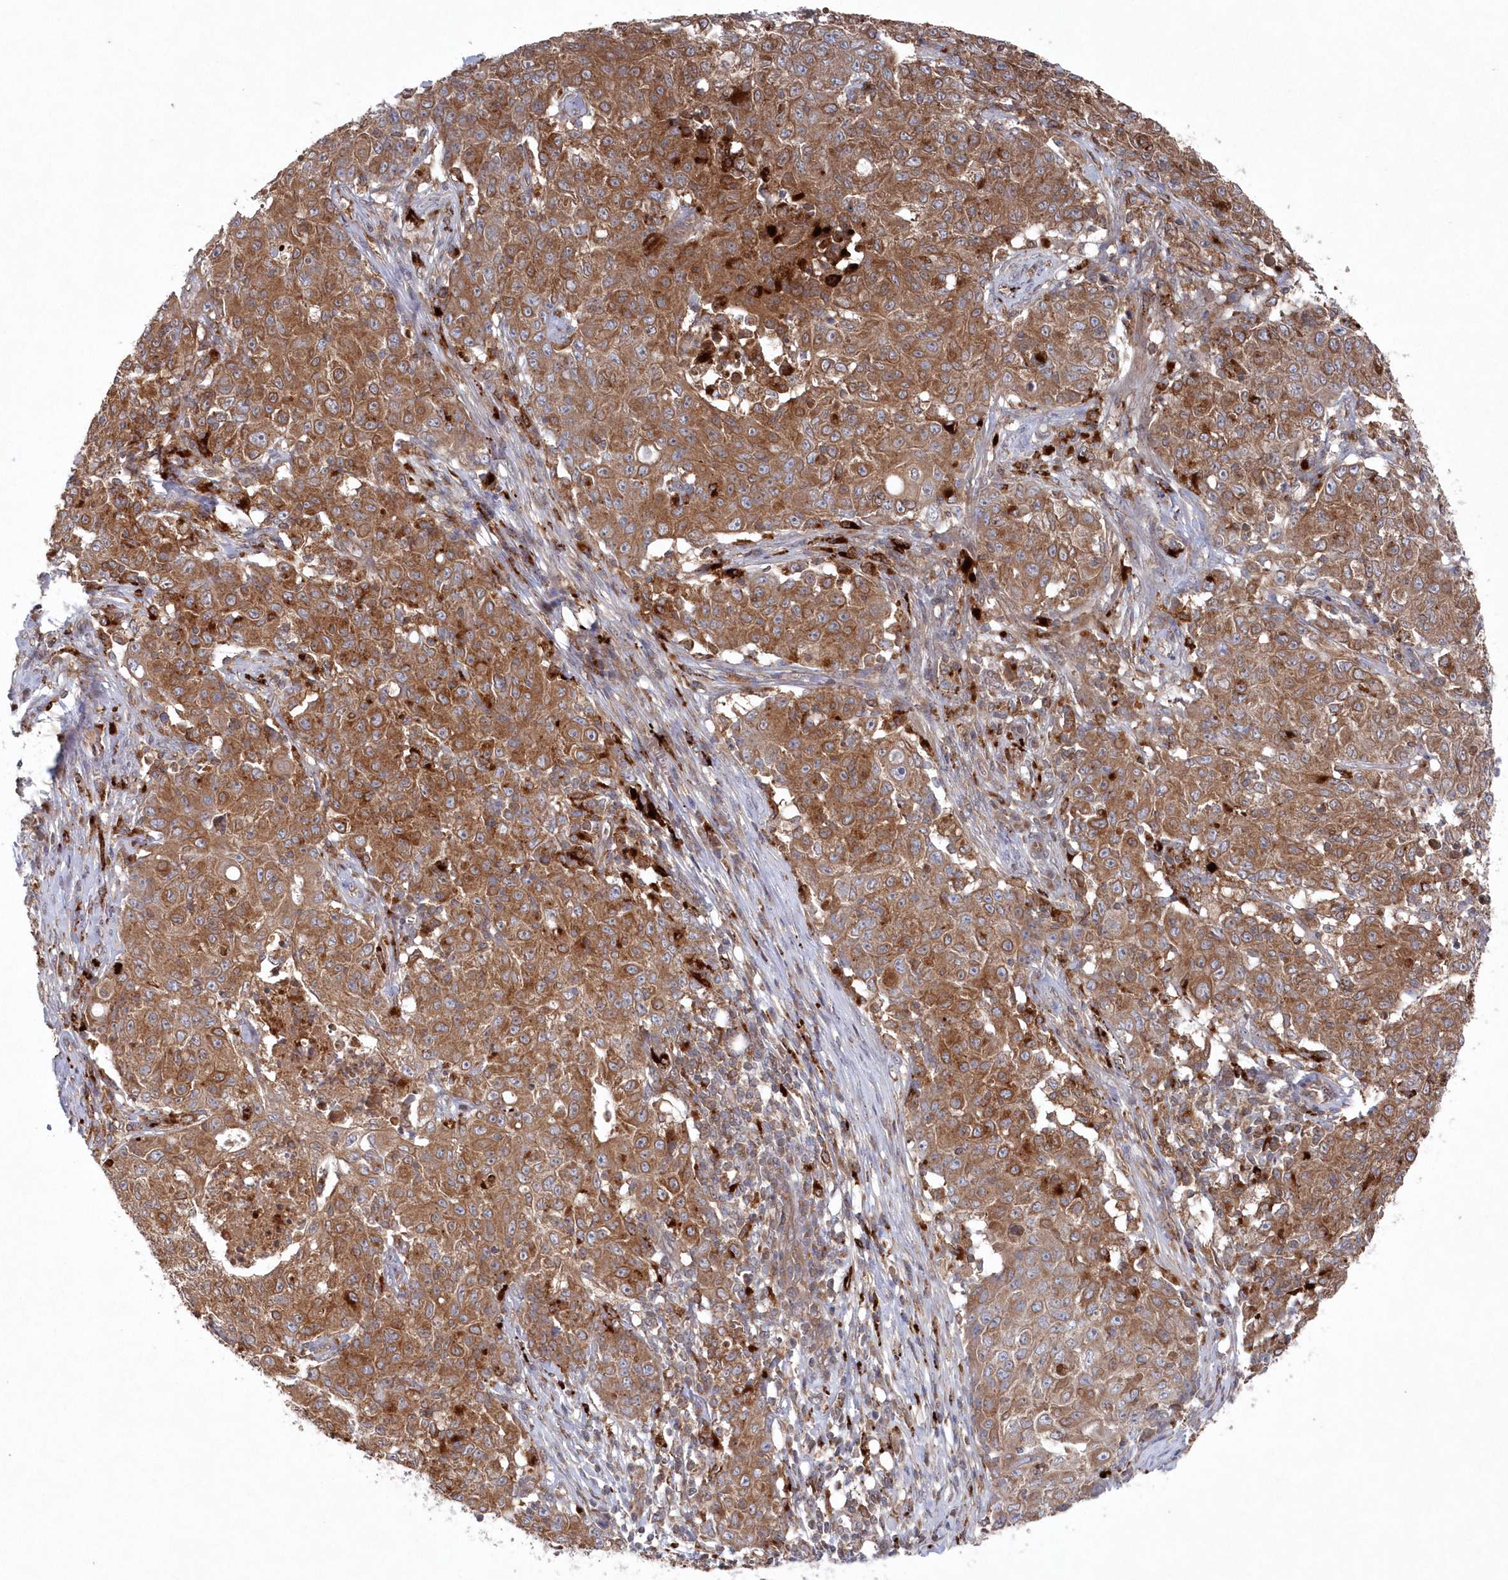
{"staining": {"intensity": "moderate", "quantity": ">75%", "location": "cytoplasmic/membranous"}, "tissue": "ovarian cancer", "cell_type": "Tumor cells", "image_type": "cancer", "snomed": [{"axis": "morphology", "description": "Carcinoma, endometroid"}, {"axis": "topography", "description": "Ovary"}], "caption": "The photomicrograph exhibits immunohistochemical staining of ovarian cancer. There is moderate cytoplasmic/membranous staining is appreciated in about >75% of tumor cells.", "gene": "ASNSD1", "patient": {"sex": "female", "age": 42}}